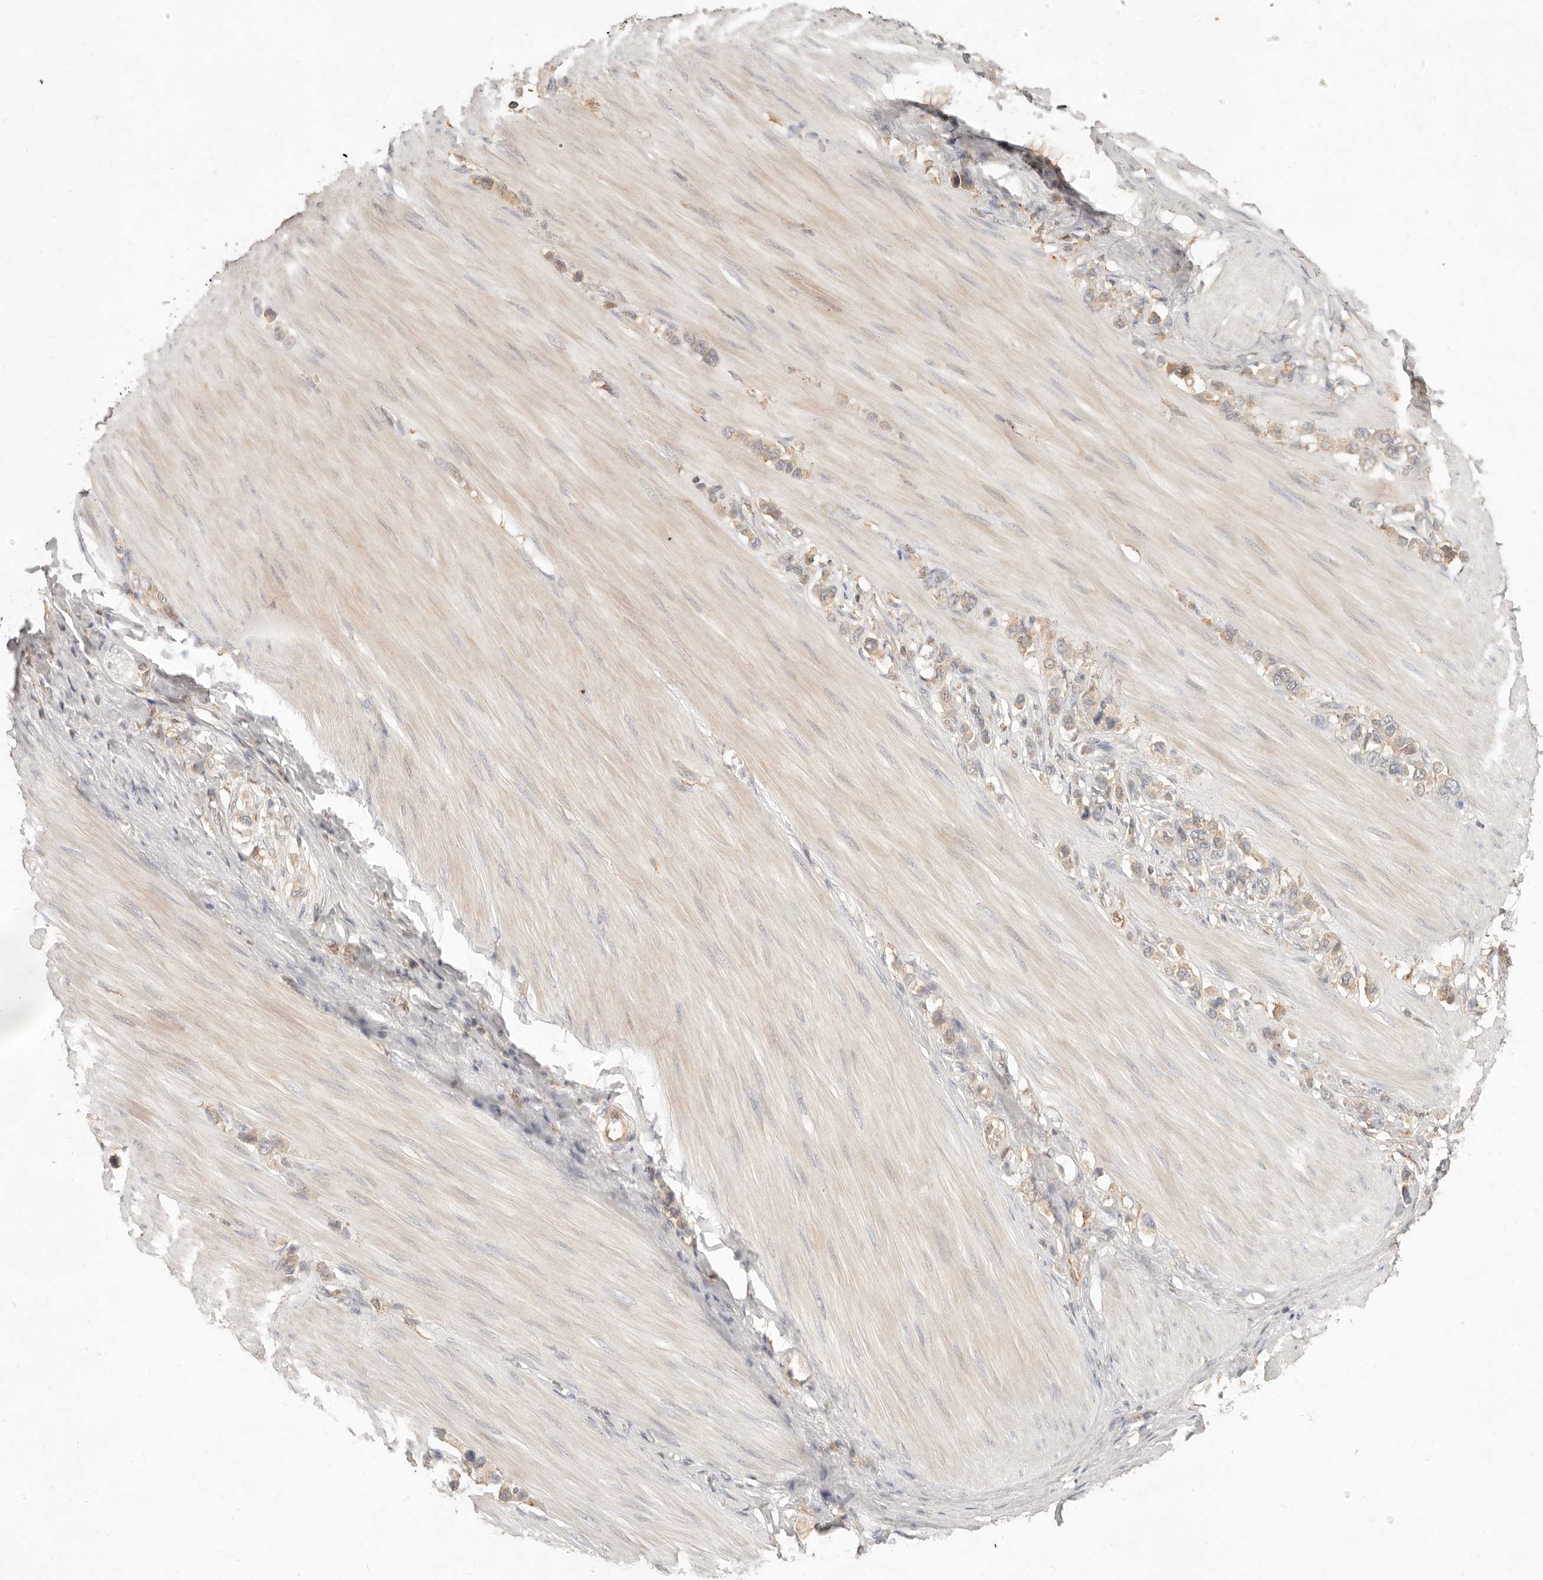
{"staining": {"intensity": "weak", "quantity": "25%-75%", "location": "cytoplasmic/membranous"}, "tissue": "stomach cancer", "cell_type": "Tumor cells", "image_type": "cancer", "snomed": [{"axis": "morphology", "description": "Adenocarcinoma, NOS"}, {"axis": "topography", "description": "Stomach"}], "caption": "An image showing weak cytoplasmic/membranous positivity in about 25%-75% of tumor cells in stomach cancer, as visualized by brown immunohistochemical staining.", "gene": "NECAP2", "patient": {"sex": "female", "age": 65}}